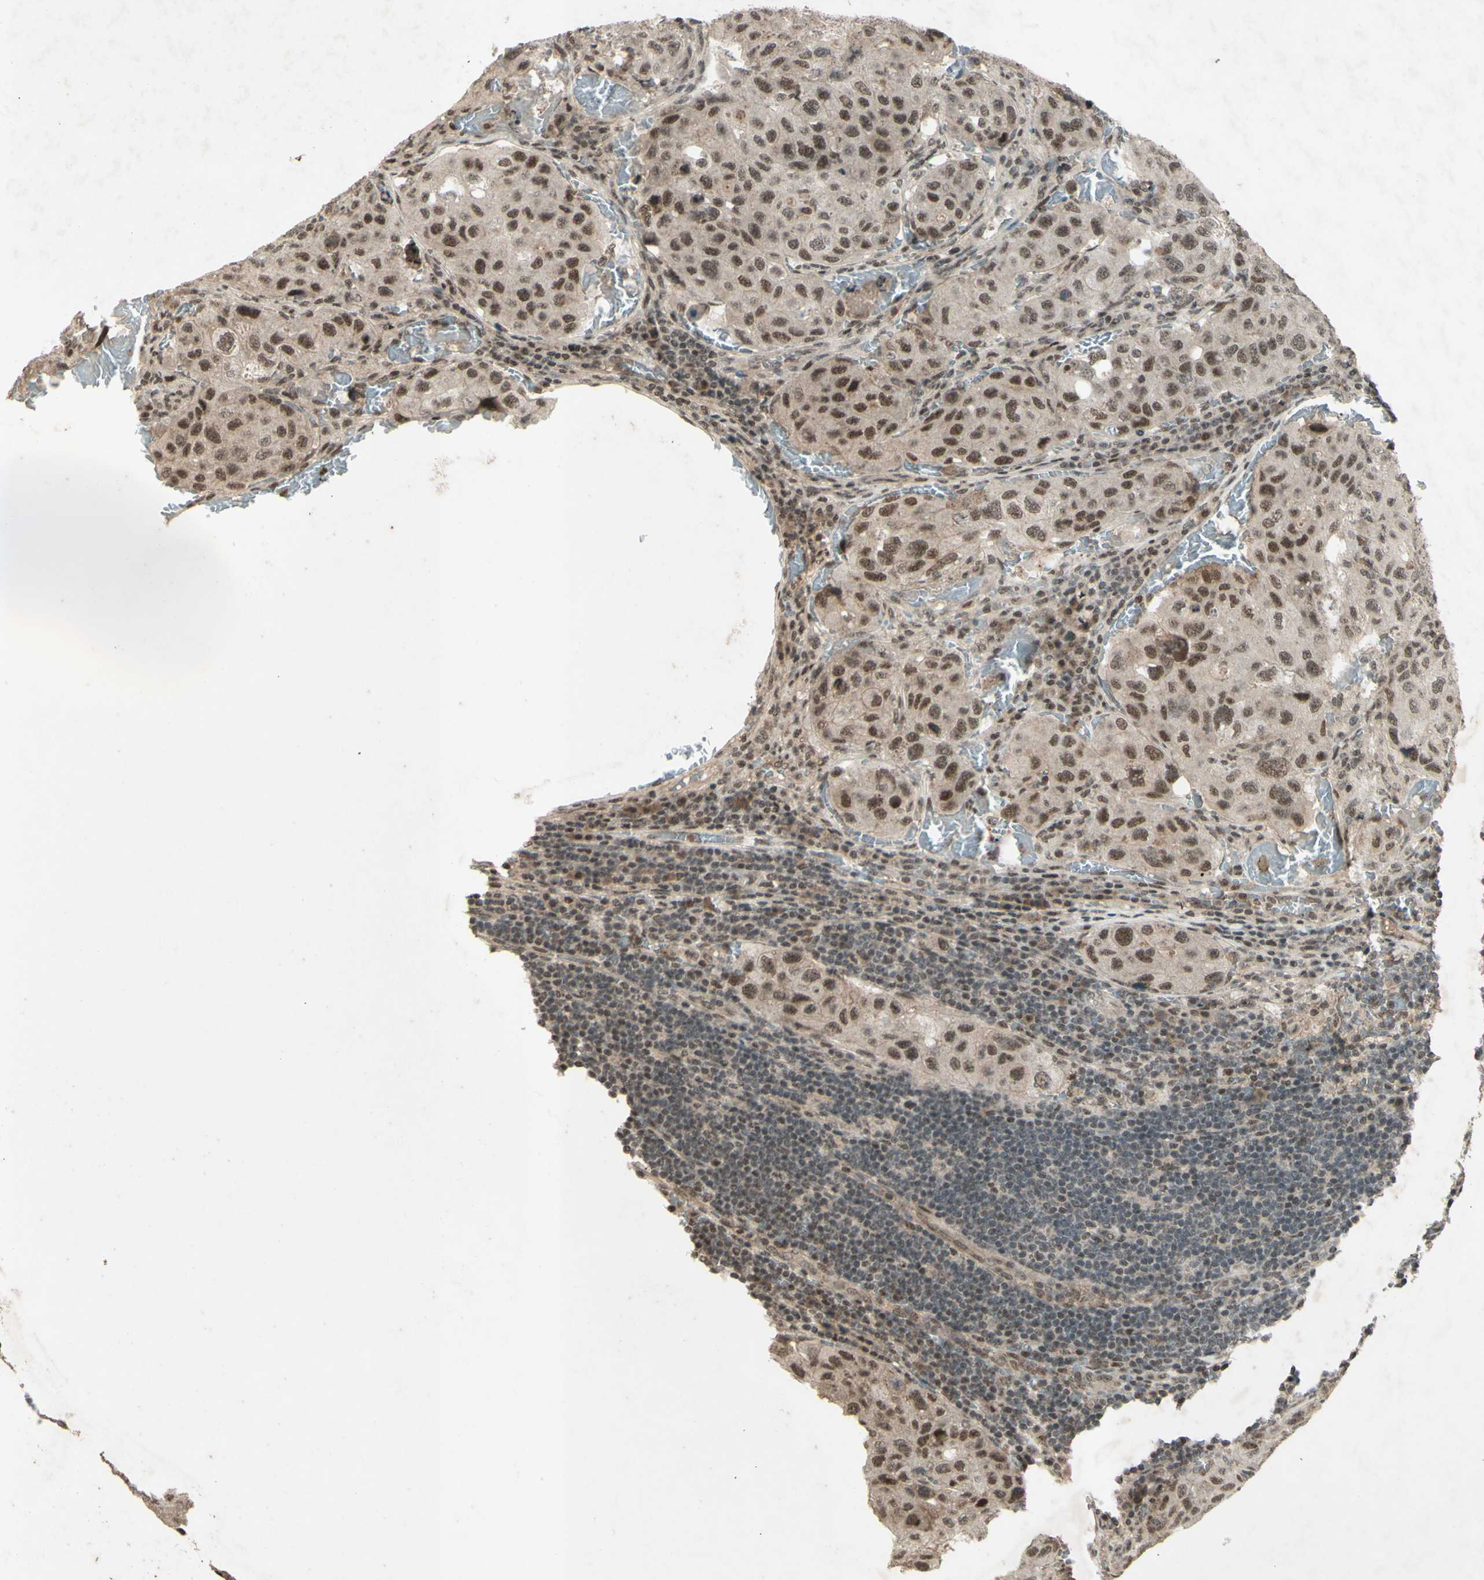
{"staining": {"intensity": "moderate", "quantity": ">75%", "location": "cytoplasmic/membranous,nuclear"}, "tissue": "urothelial cancer", "cell_type": "Tumor cells", "image_type": "cancer", "snomed": [{"axis": "morphology", "description": "Urothelial carcinoma, High grade"}, {"axis": "topography", "description": "Lymph node"}, {"axis": "topography", "description": "Urinary bladder"}], "caption": "Immunohistochemical staining of human urothelial carcinoma (high-grade) exhibits medium levels of moderate cytoplasmic/membranous and nuclear staining in about >75% of tumor cells. The staining is performed using DAB brown chromogen to label protein expression. The nuclei are counter-stained blue using hematoxylin.", "gene": "SNW1", "patient": {"sex": "male", "age": 51}}